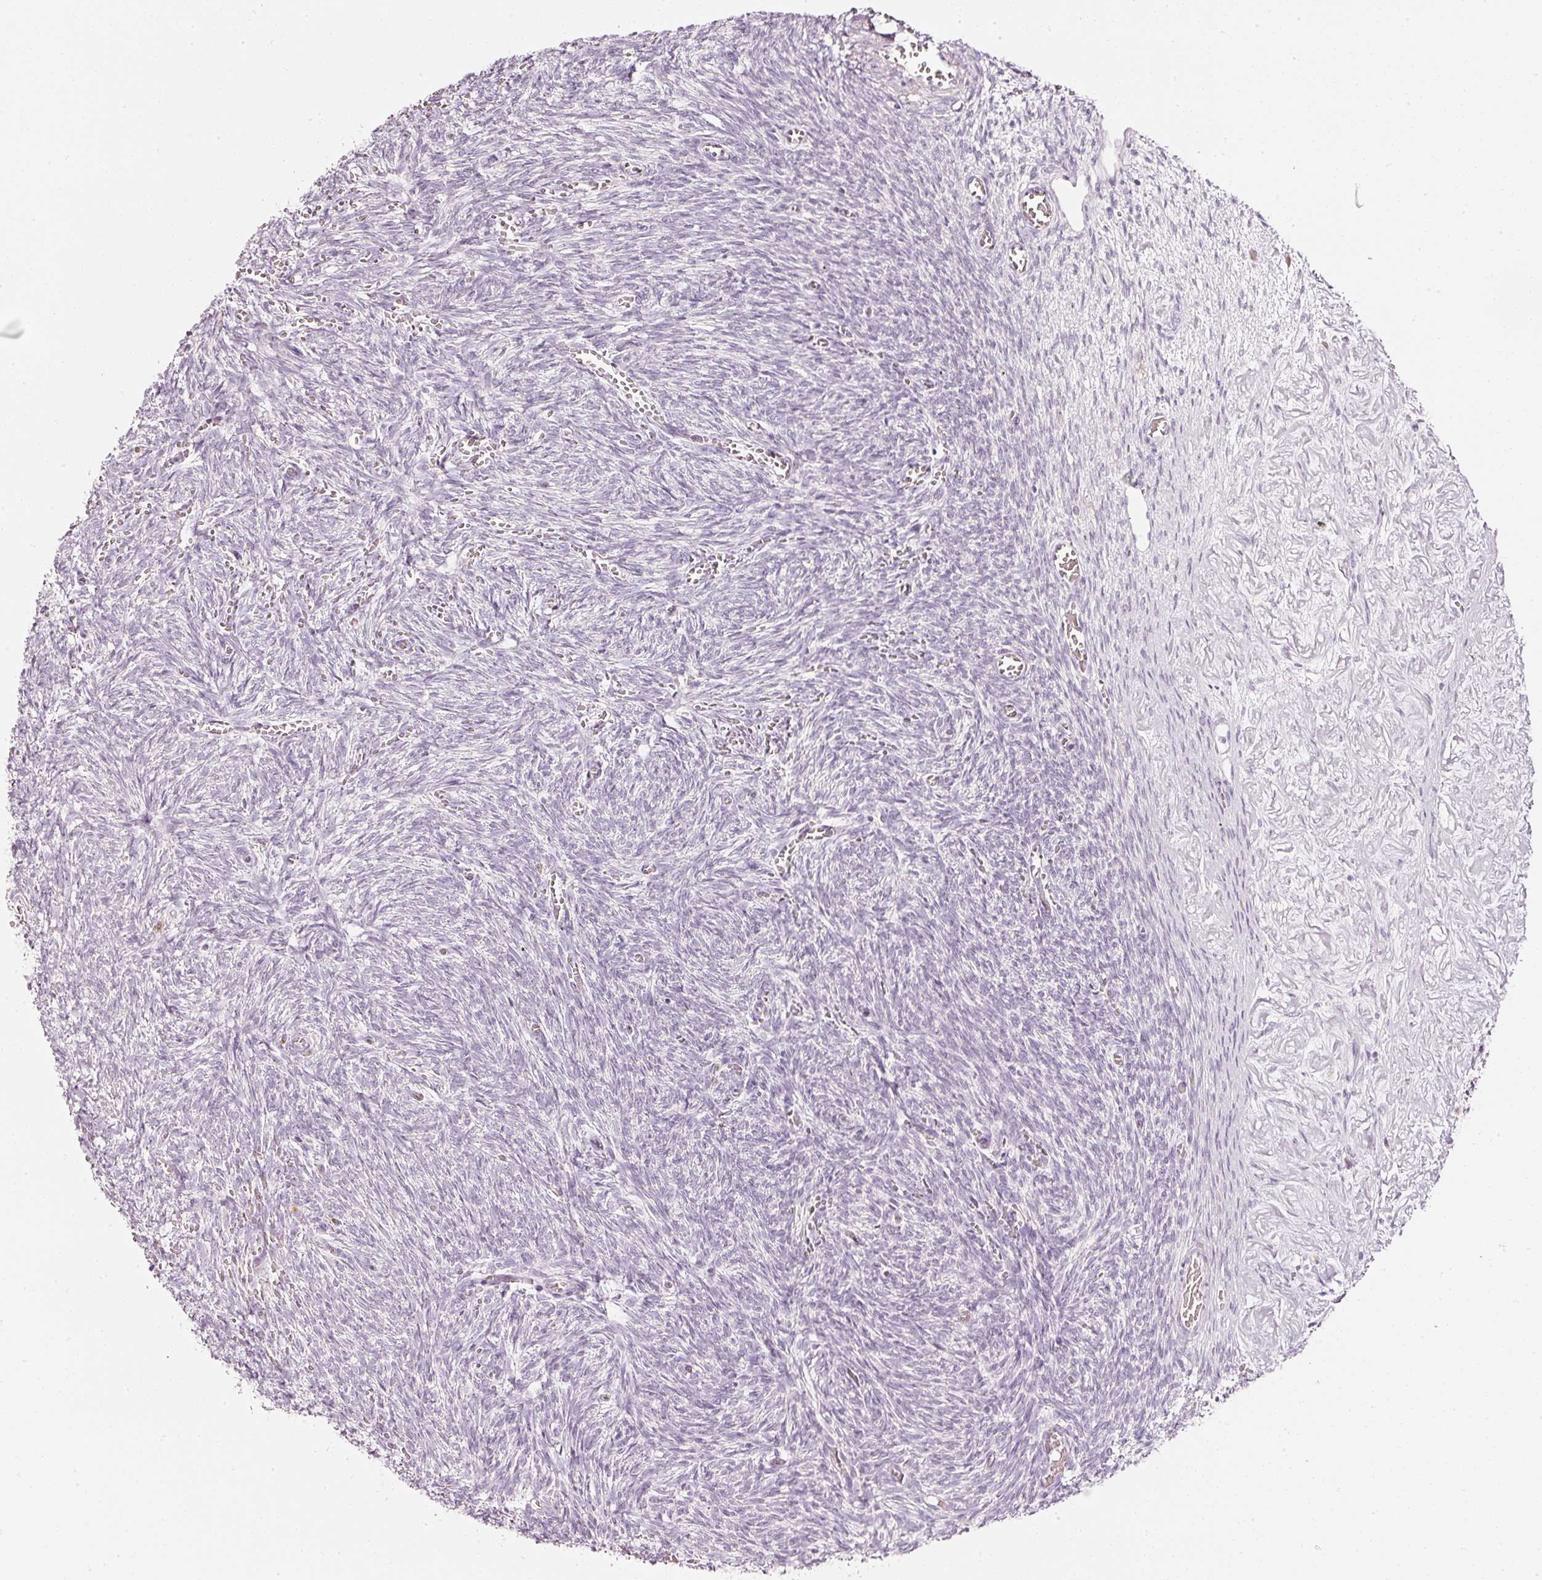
{"staining": {"intensity": "negative", "quantity": "none", "location": "none"}, "tissue": "ovary", "cell_type": "Follicle cells", "image_type": "normal", "snomed": [{"axis": "morphology", "description": "Normal tissue, NOS"}, {"axis": "topography", "description": "Ovary"}], "caption": "Immunohistochemistry (IHC) image of unremarkable ovary: human ovary stained with DAB (3,3'-diaminobenzidine) demonstrates no significant protein expression in follicle cells.", "gene": "SDF4", "patient": {"sex": "female", "age": 67}}